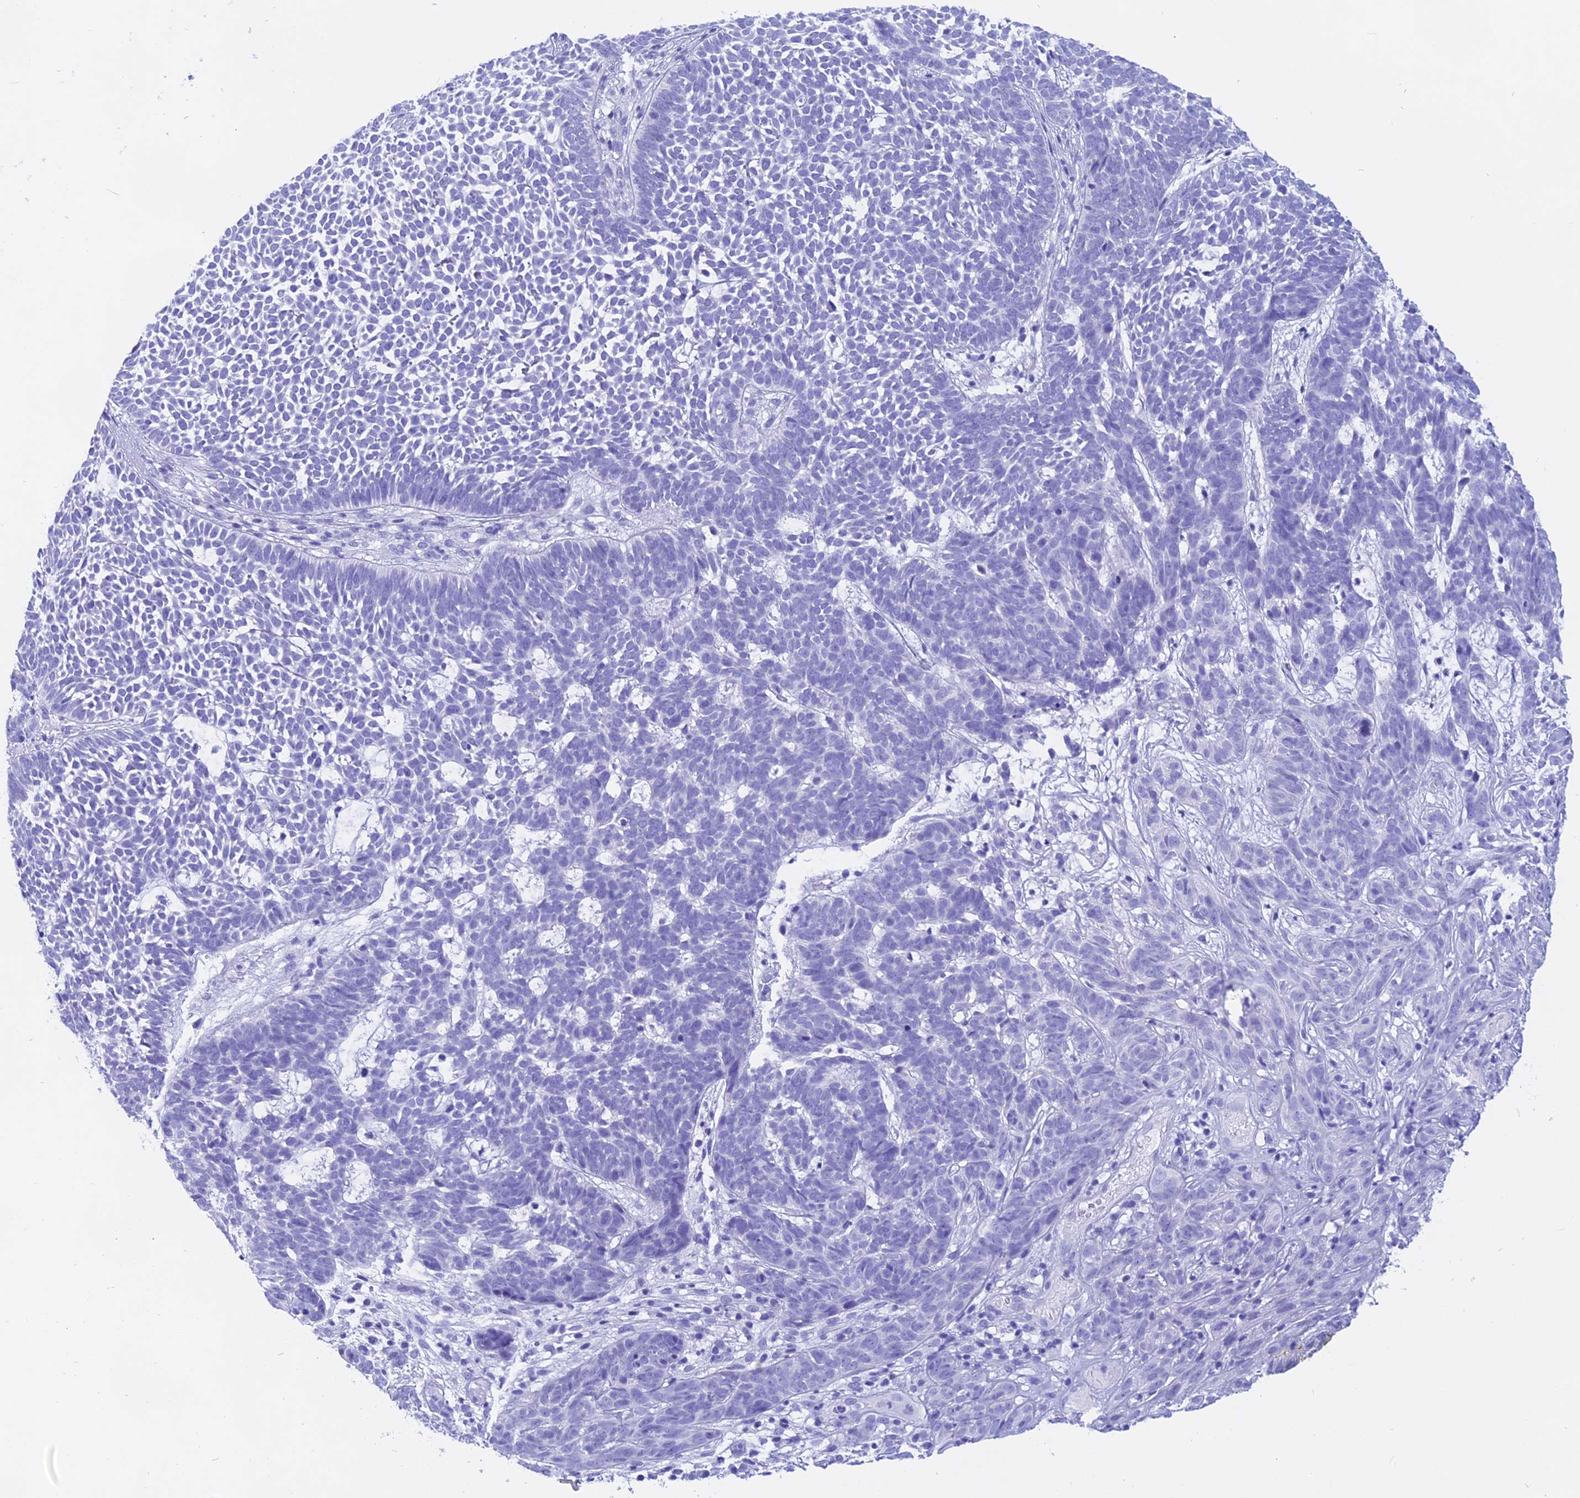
{"staining": {"intensity": "negative", "quantity": "none", "location": "none"}, "tissue": "skin cancer", "cell_type": "Tumor cells", "image_type": "cancer", "snomed": [{"axis": "morphology", "description": "Basal cell carcinoma"}, {"axis": "topography", "description": "Skin"}], "caption": "The histopathology image demonstrates no staining of tumor cells in basal cell carcinoma (skin). Nuclei are stained in blue.", "gene": "ISCA1", "patient": {"sex": "female", "age": 78}}